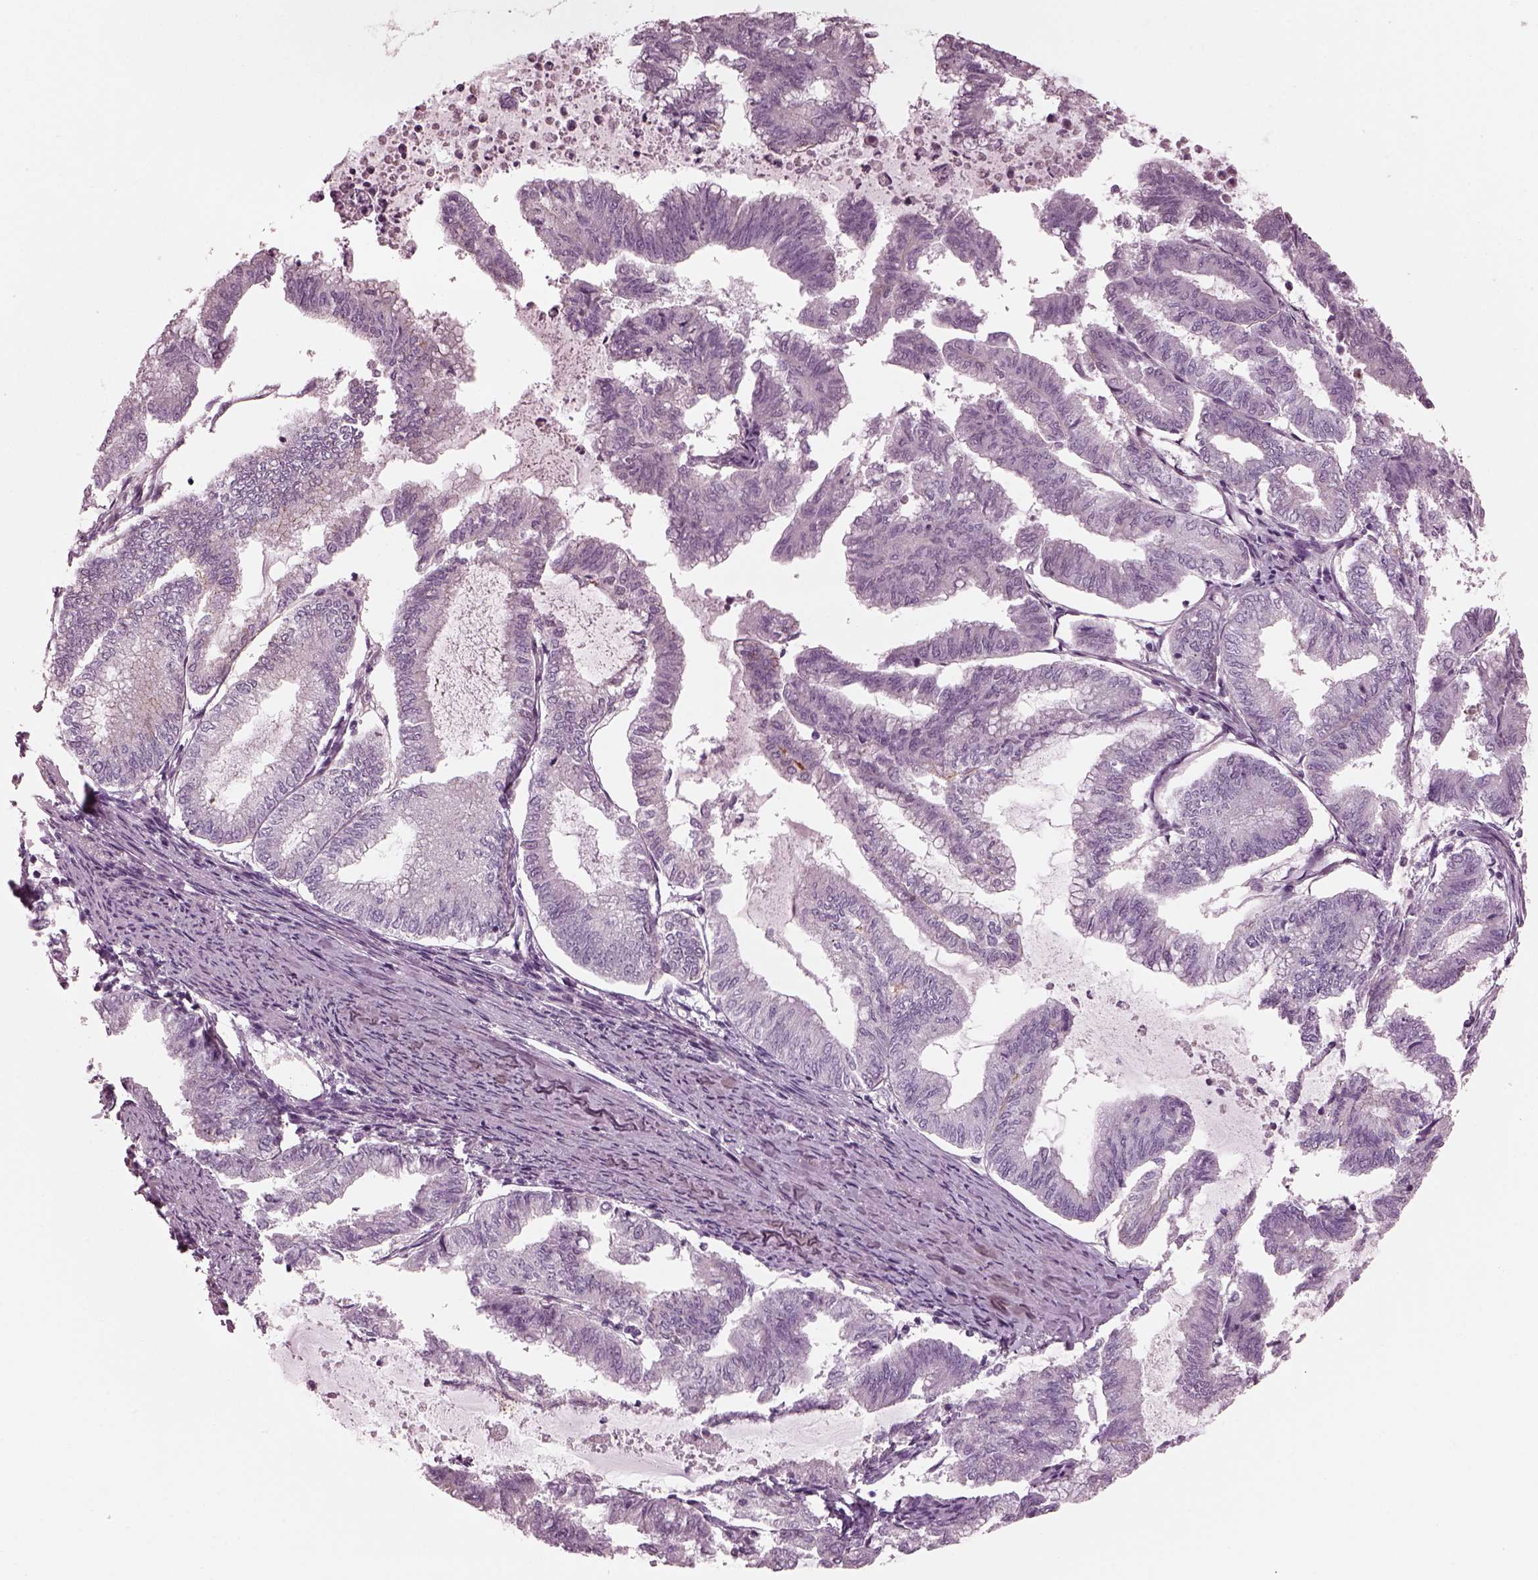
{"staining": {"intensity": "negative", "quantity": "none", "location": "none"}, "tissue": "endometrial cancer", "cell_type": "Tumor cells", "image_type": "cancer", "snomed": [{"axis": "morphology", "description": "Adenocarcinoma, NOS"}, {"axis": "topography", "description": "Endometrium"}], "caption": "Immunohistochemical staining of endometrial cancer (adenocarcinoma) exhibits no significant expression in tumor cells.", "gene": "BFSP1", "patient": {"sex": "female", "age": 79}}